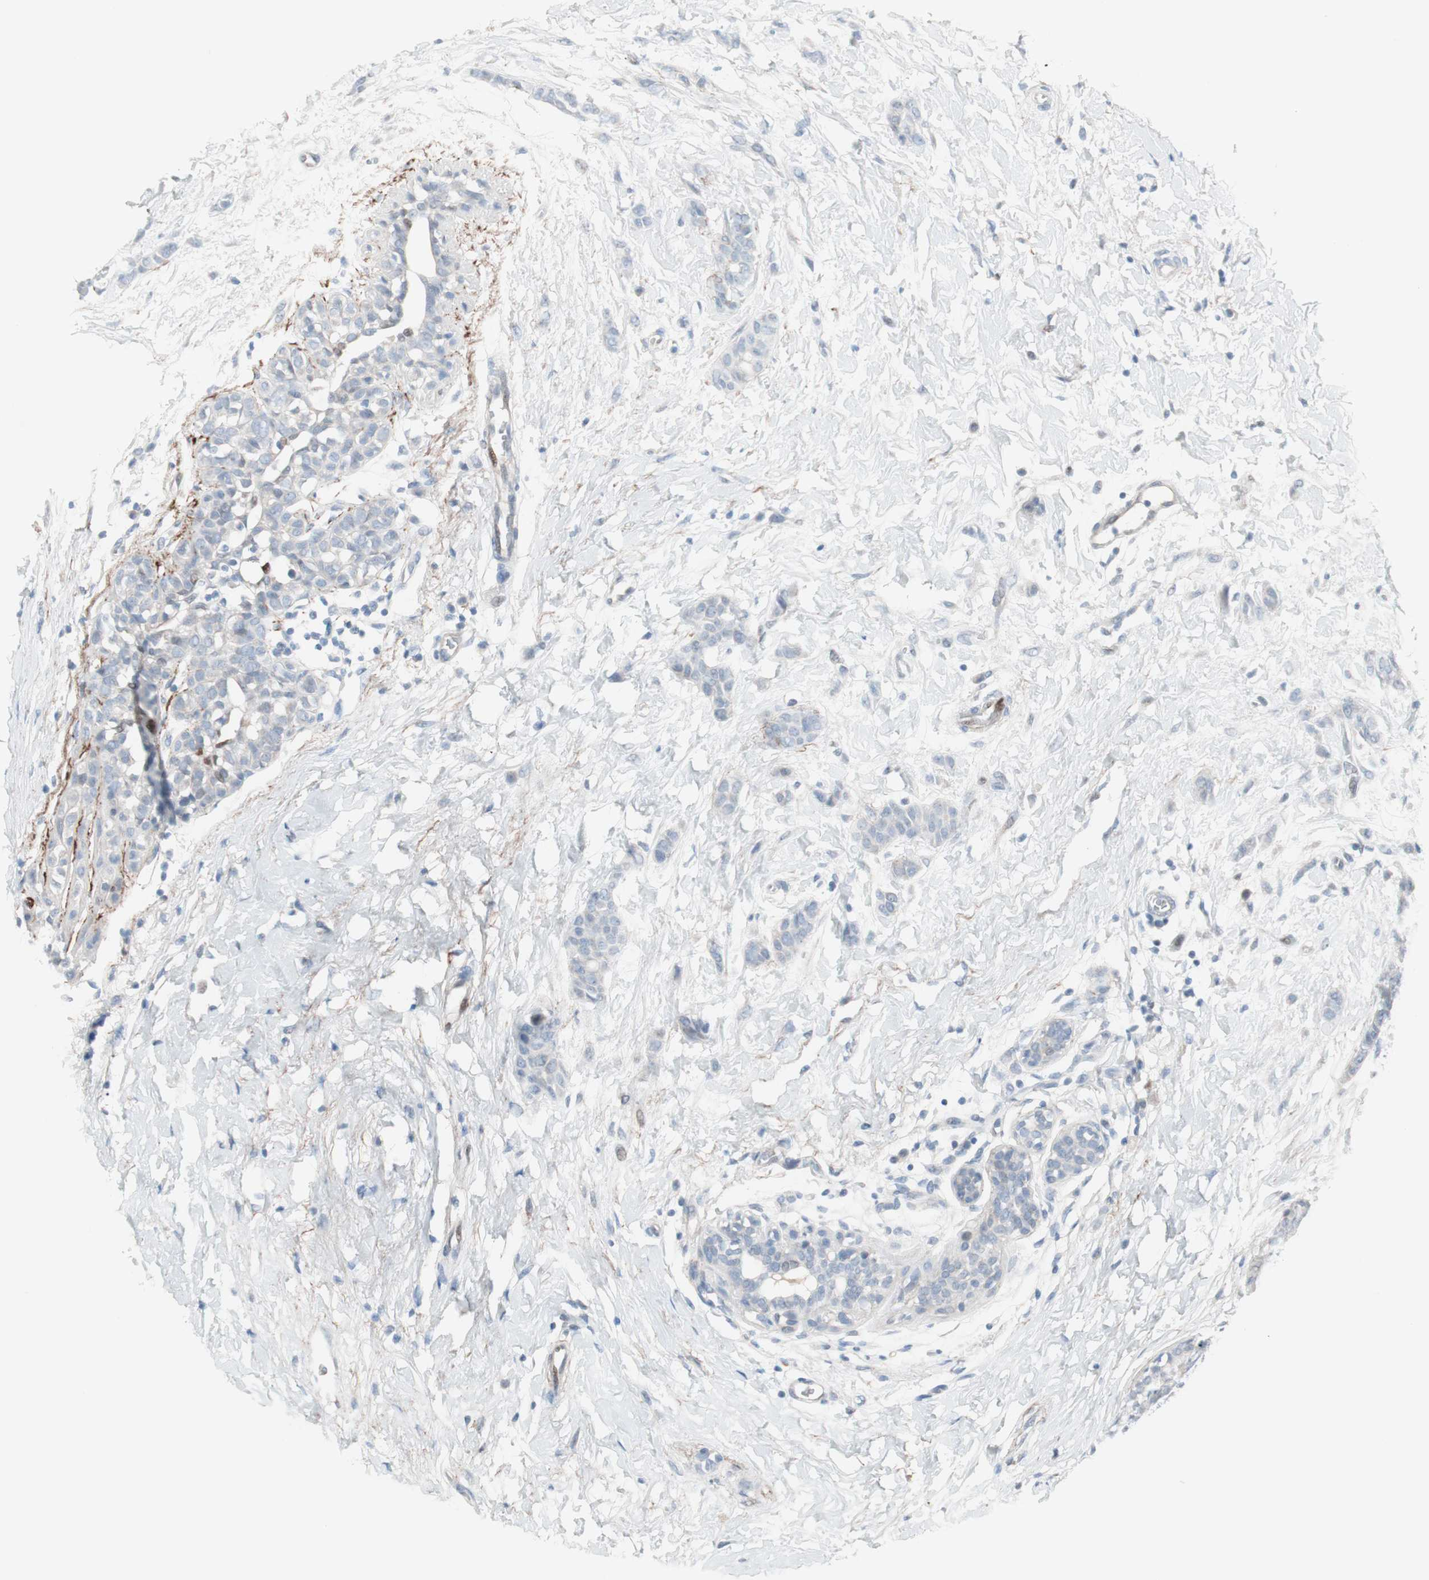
{"staining": {"intensity": "moderate", "quantity": "<25%", "location": "cytoplasmic/membranous,nuclear"}, "tissue": "breast cancer", "cell_type": "Tumor cells", "image_type": "cancer", "snomed": [{"axis": "morphology", "description": "Lobular carcinoma, in situ"}, {"axis": "morphology", "description": "Lobular carcinoma"}, {"axis": "topography", "description": "Breast"}], "caption": "The micrograph shows immunohistochemical staining of lobular carcinoma (breast). There is moderate cytoplasmic/membranous and nuclear staining is appreciated in about <25% of tumor cells.", "gene": "FOSL1", "patient": {"sex": "female", "age": 41}}